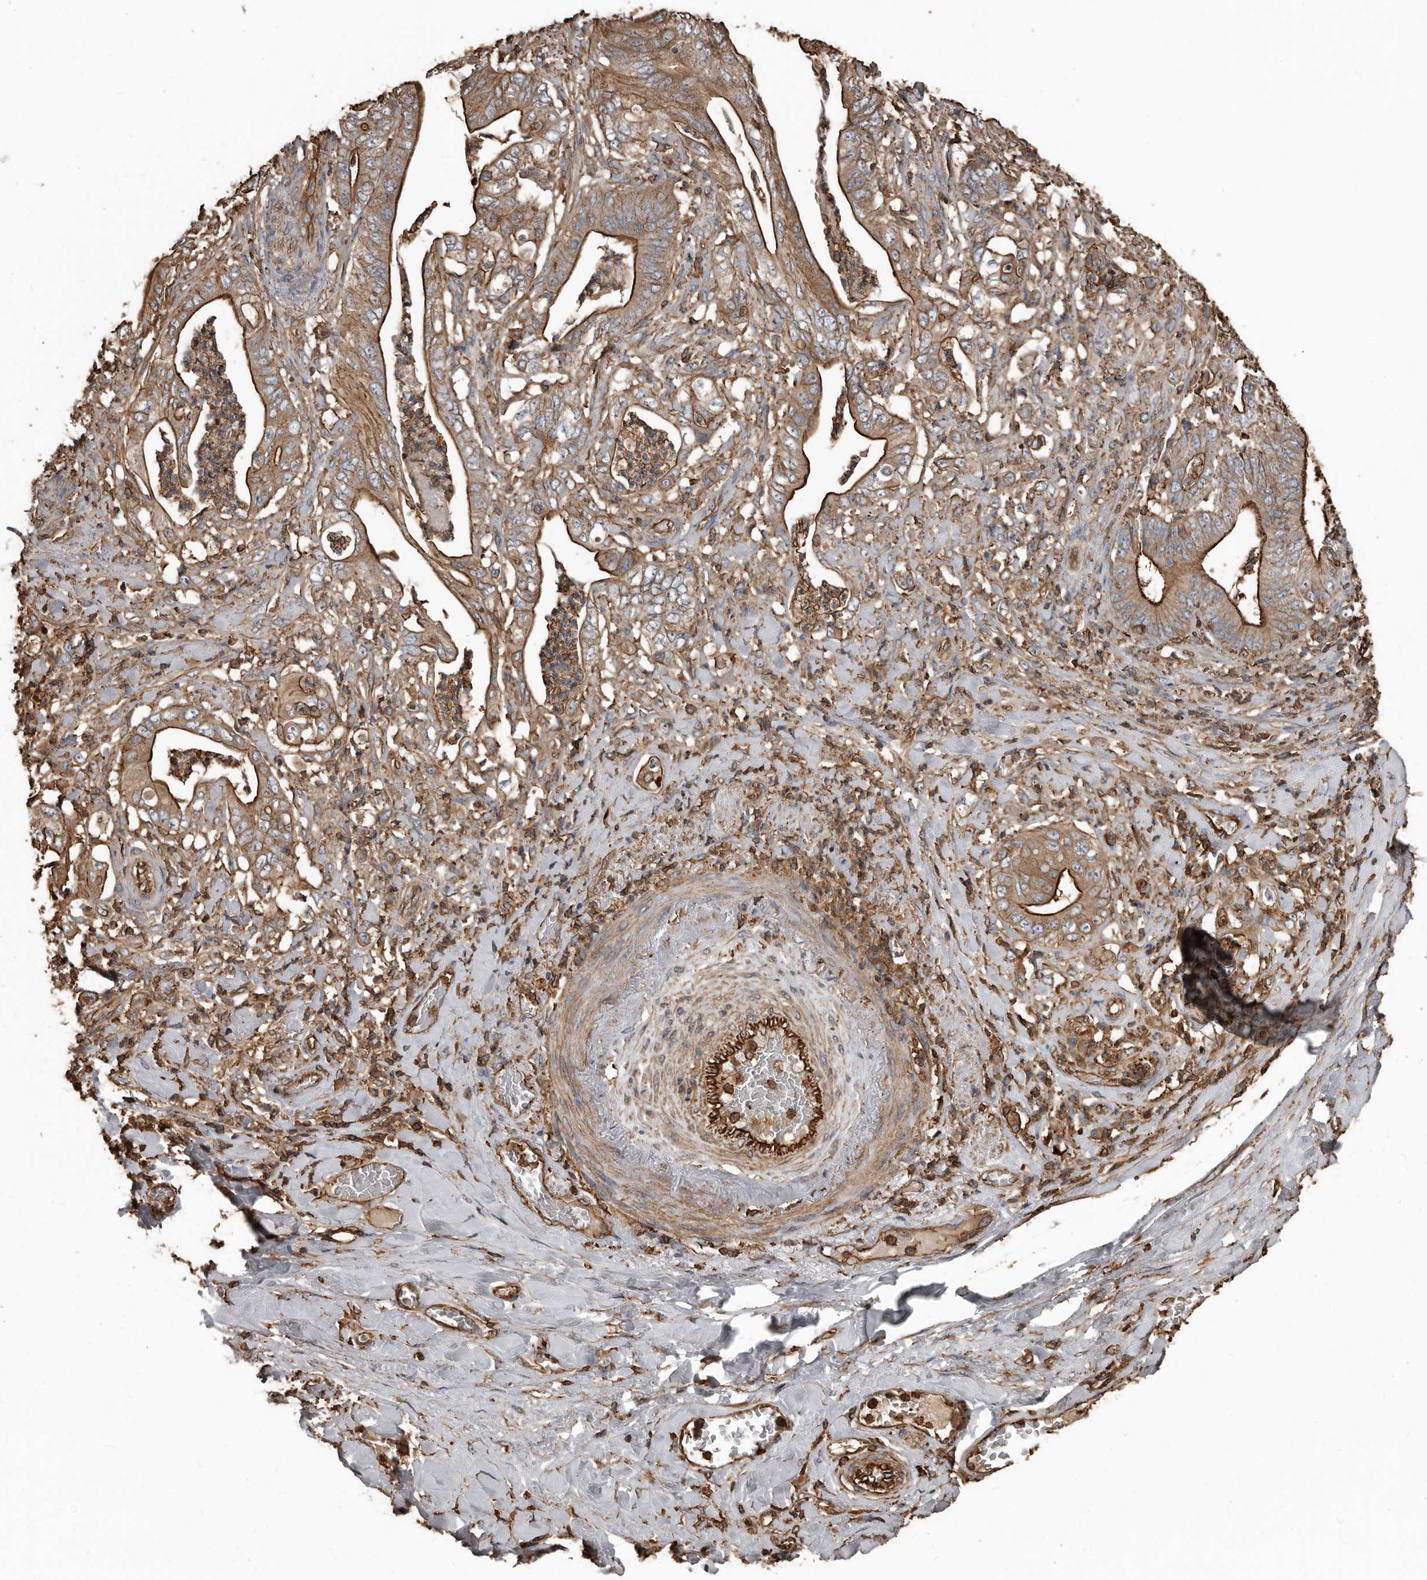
{"staining": {"intensity": "strong", "quantity": "25%-75%", "location": "cytoplasmic/membranous"}, "tissue": "stomach cancer", "cell_type": "Tumor cells", "image_type": "cancer", "snomed": [{"axis": "morphology", "description": "Adenocarcinoma, NOS"}, {"axis": "topography", "description": "Stomach"}], "caption": "Immunohistochemistry (IHC) (DAB) staining of adenocarcinoma (stomach) exhibits strong cytoplasmic/membranous protein expression in about 25%-75% of tumor cells.", "gene": "DENND6B", "patient": {"sex": "female", "age": 73}}